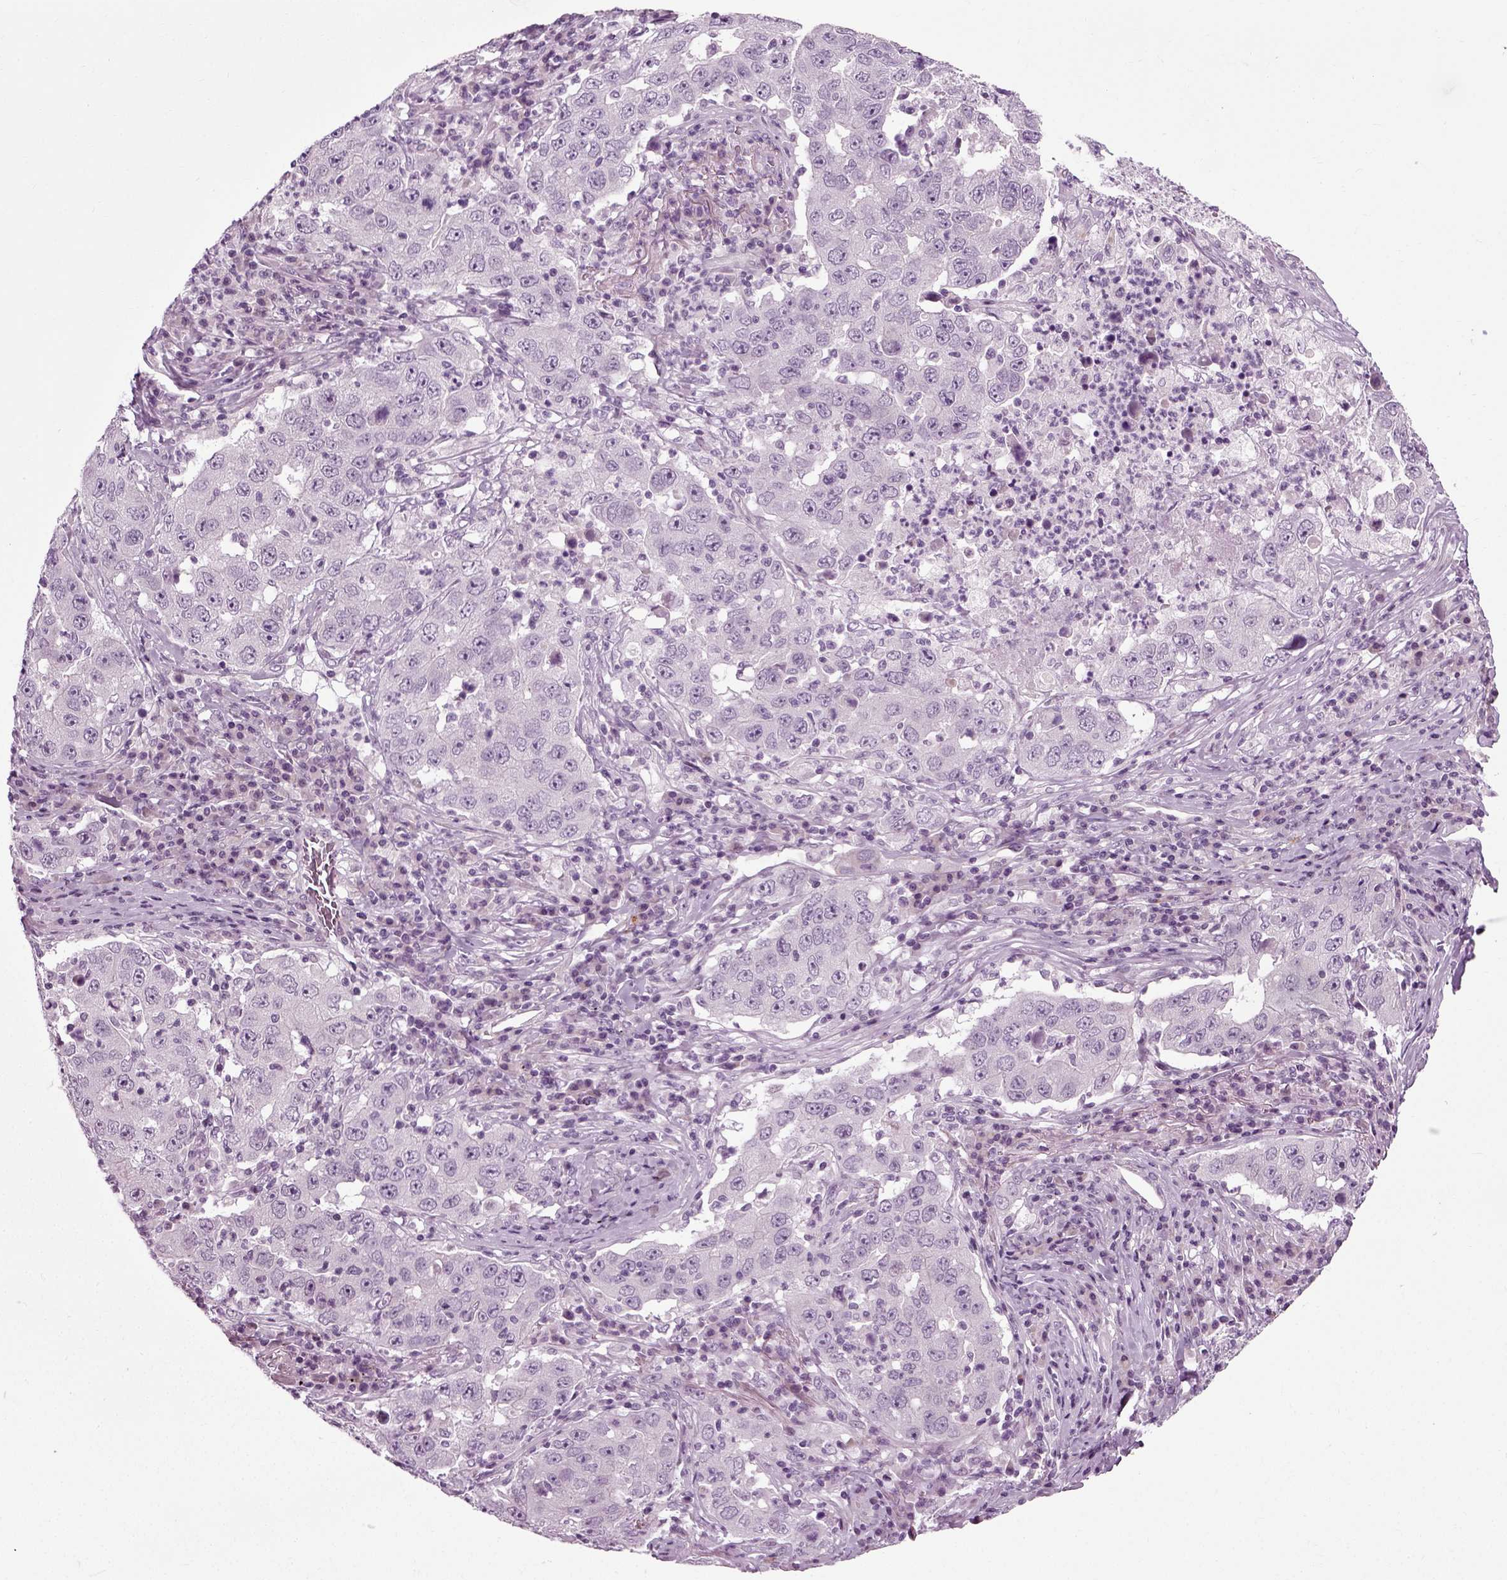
{"staining": {"intensity": "negative", "quantity": "none", "location": "none"}, "tissue": "lung cancer", "cell_type": "Tumor cells", "image_type": "cancer", "snomed": [{"axis": "morphology", "description": "Adenocarcinoma, NOS"}, {"axis": "topography", "description": "Lung"}], "caption": "Immunohistochemical staining of human lung adenocarcinoma reveals no significant expression in tumor cells.", "gene": "SCG5", "patient": {"sex": "male", "age": 73}}